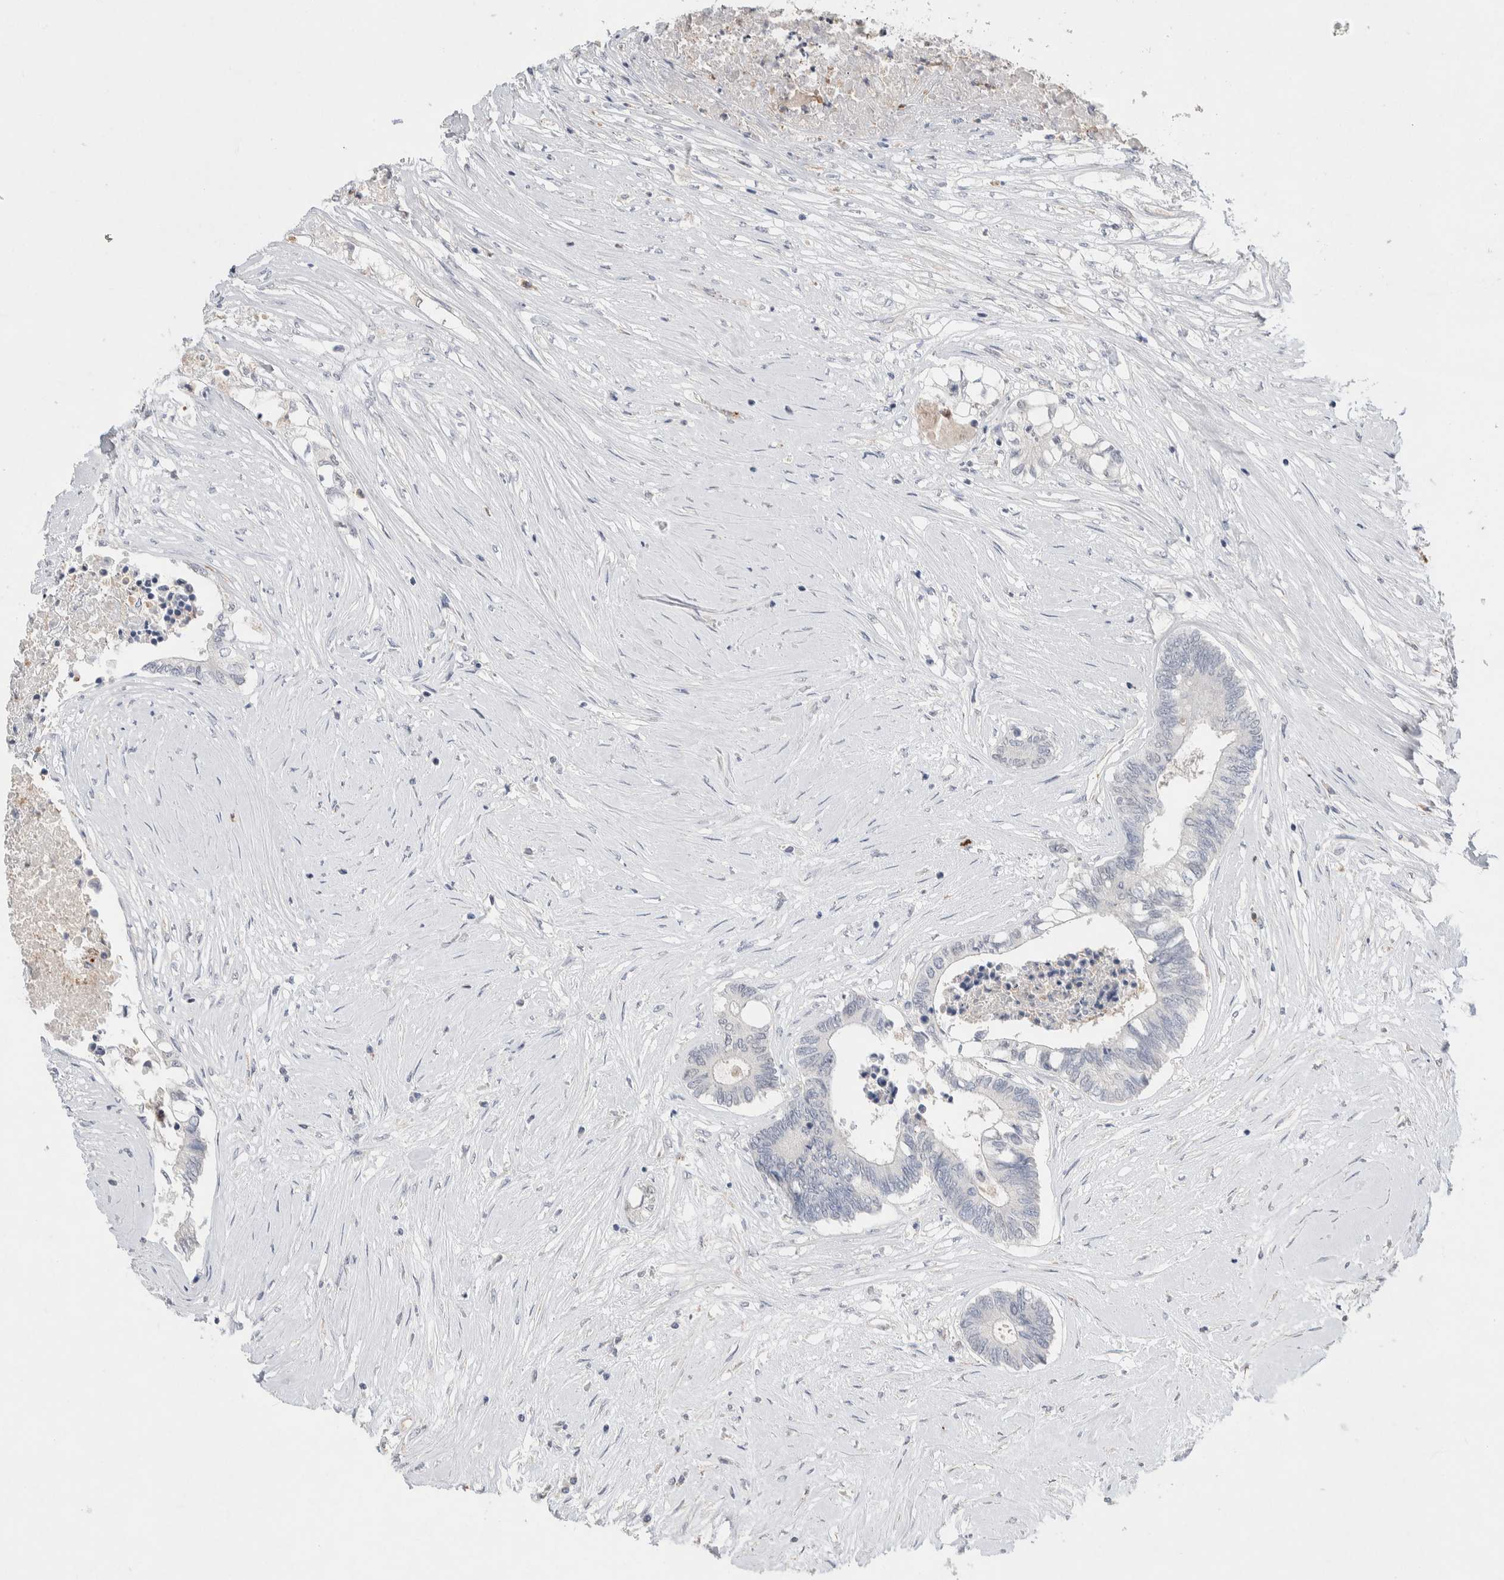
{"staining": {"intensity": "negative", "quantity": "none", "location": "none"}, "tissue": "colorectal cancer", "cell_type": "Tumor cells", "image_type": "cancer", "snomed": [{"axis": "morphology", "description": "Adenocarcinoma, NOS"}, {"axis": "topography", "description": "Rectum"}], "caption": "Human colorectal cancer (adenocarcinoma) stained for a protein using immunohistochemistry (IHC) reveals no expression in tumor cells.", "gene": "FFAR2", "patient": {"sex": "male", "age": 63}}